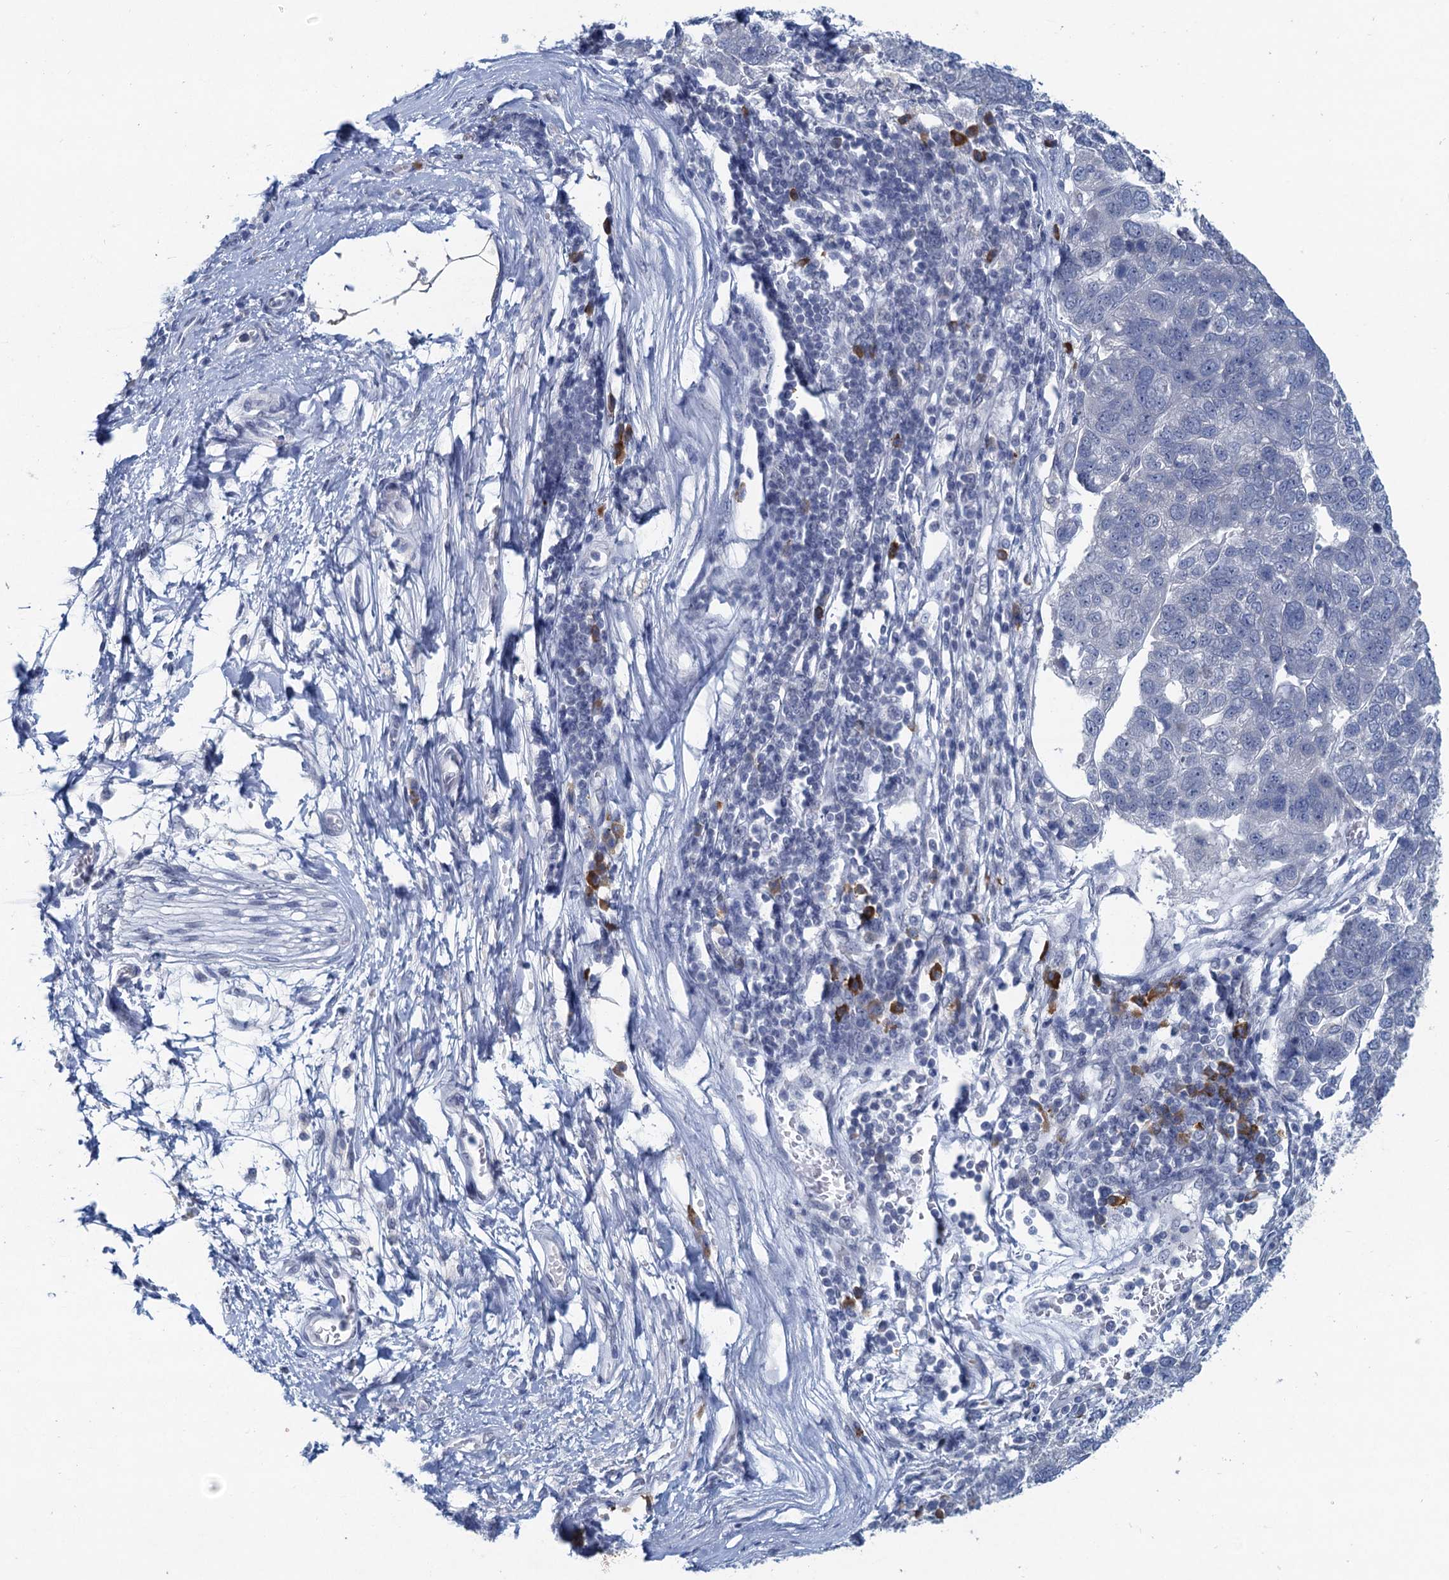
{"staining": {"intensity": "negative", "quantity": "none", "location": "none"}, "tissue": "pancreatic cancer", "cell_type": "Tumor cells", "image_type": "cancer", "snomed": [{"axis": "morphology", "description": "Adenocarcinoma, NOS"}, {"axis": "topography", "description": "Pancreas"}], "caption": "Immunohistochemical staining of pancreatic adenocarcinoma exhibits no significant positivity in tumor cells. (DAB (3,3'-diaminobenzidine) immunohistochemistry, high magnification).", "gene": "HAPSTR1", "patient": {"sex": "female", "age": 61}}